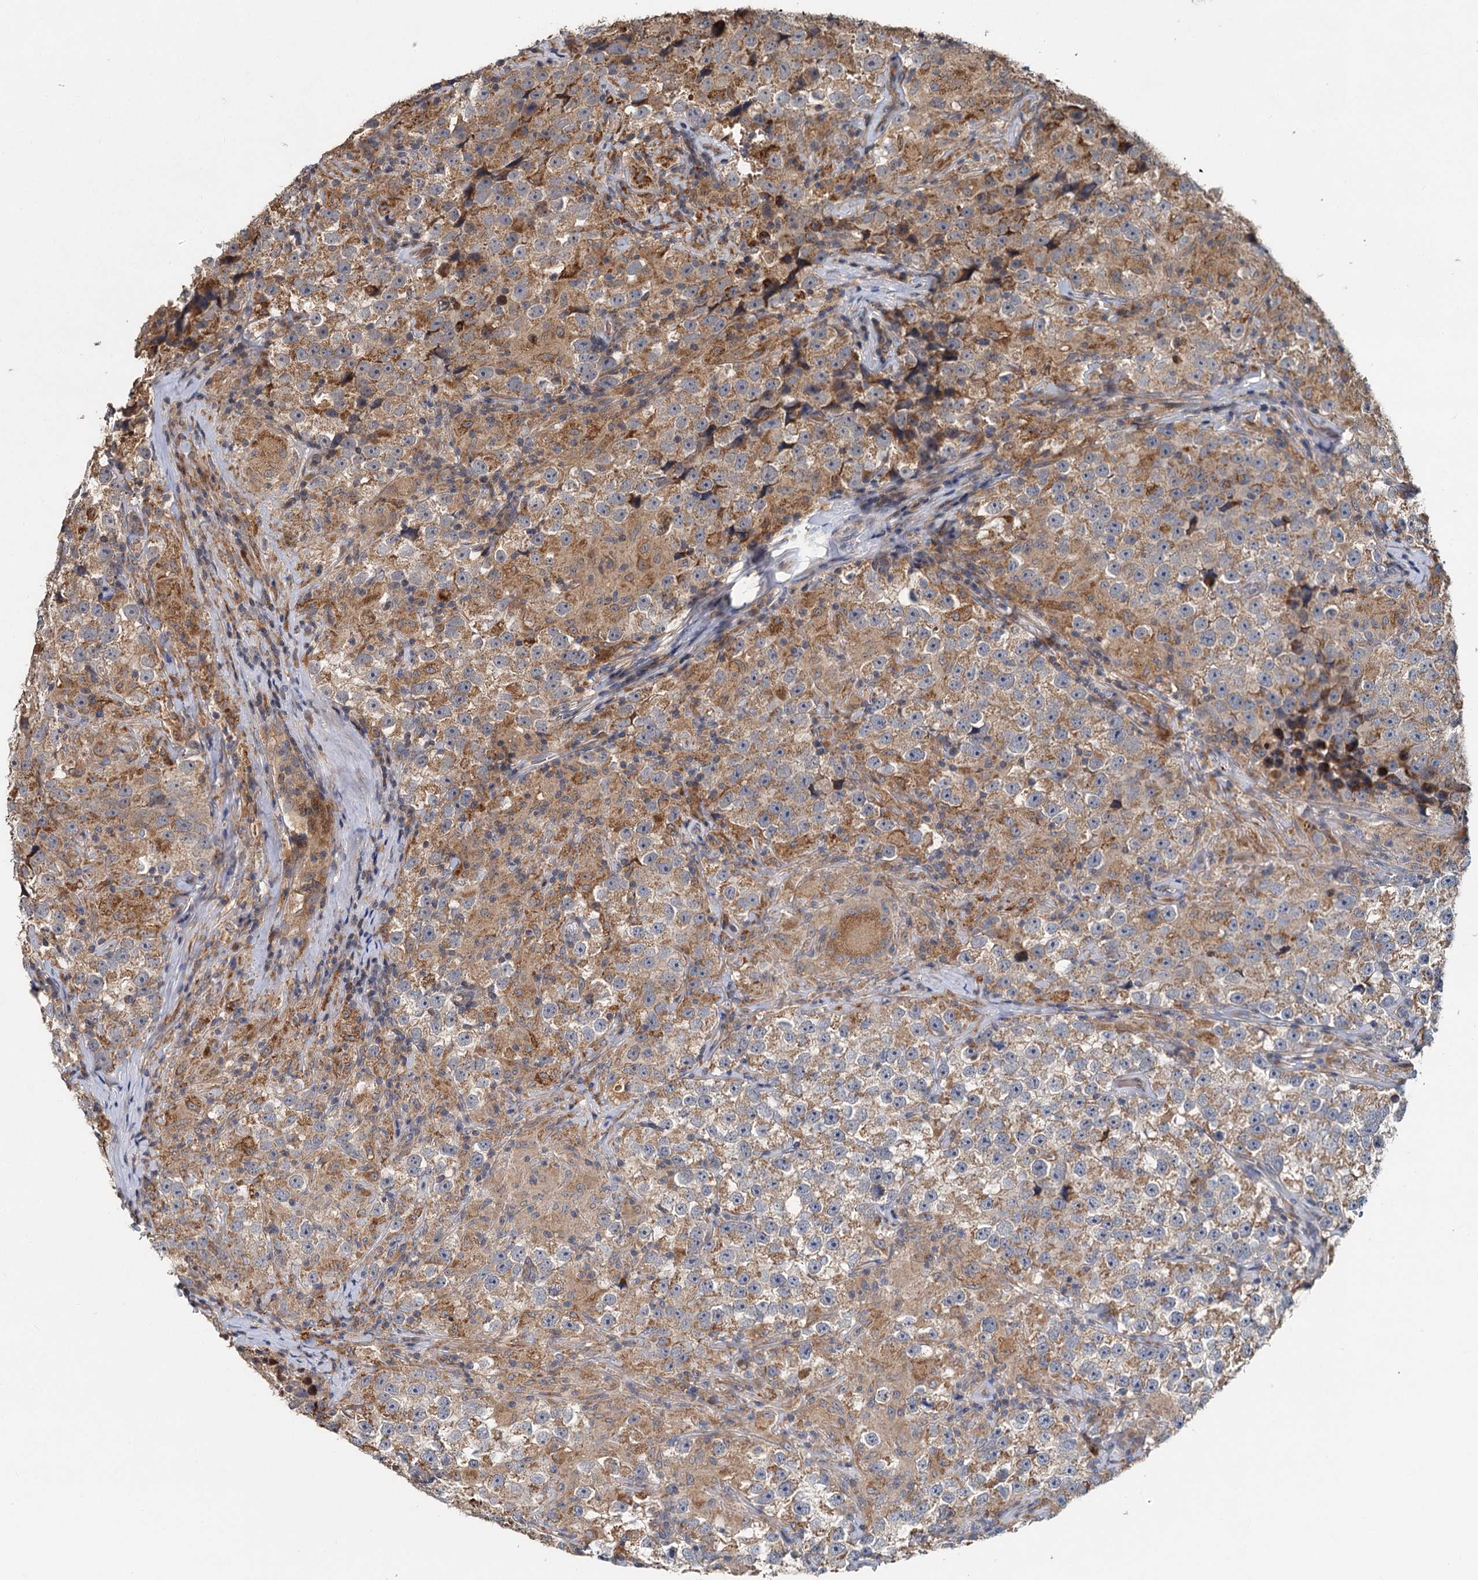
{"staining": {"intensity": "moderate", "quantity": ">75%", "location": "cytoplasmic/membranous"}, "tissue": "testis cancer", "cell_type": "Tumor cells", "image_type": "cancer", "snomed": [{"axis": "morphology", "description": "Seminoma, NOS"}, {"axis": "topography", "description": "Testis"}], "caption": "Protein staining of testis cancer tissue demonstrates moderate cytoplasmic/membranous staining in about >75% of tumor cells. The protein of interest is shown in brown color, while the nuclei are stained blue.", "gene": "OTUB1", "patient": {"sex": "male", "age": 46}}